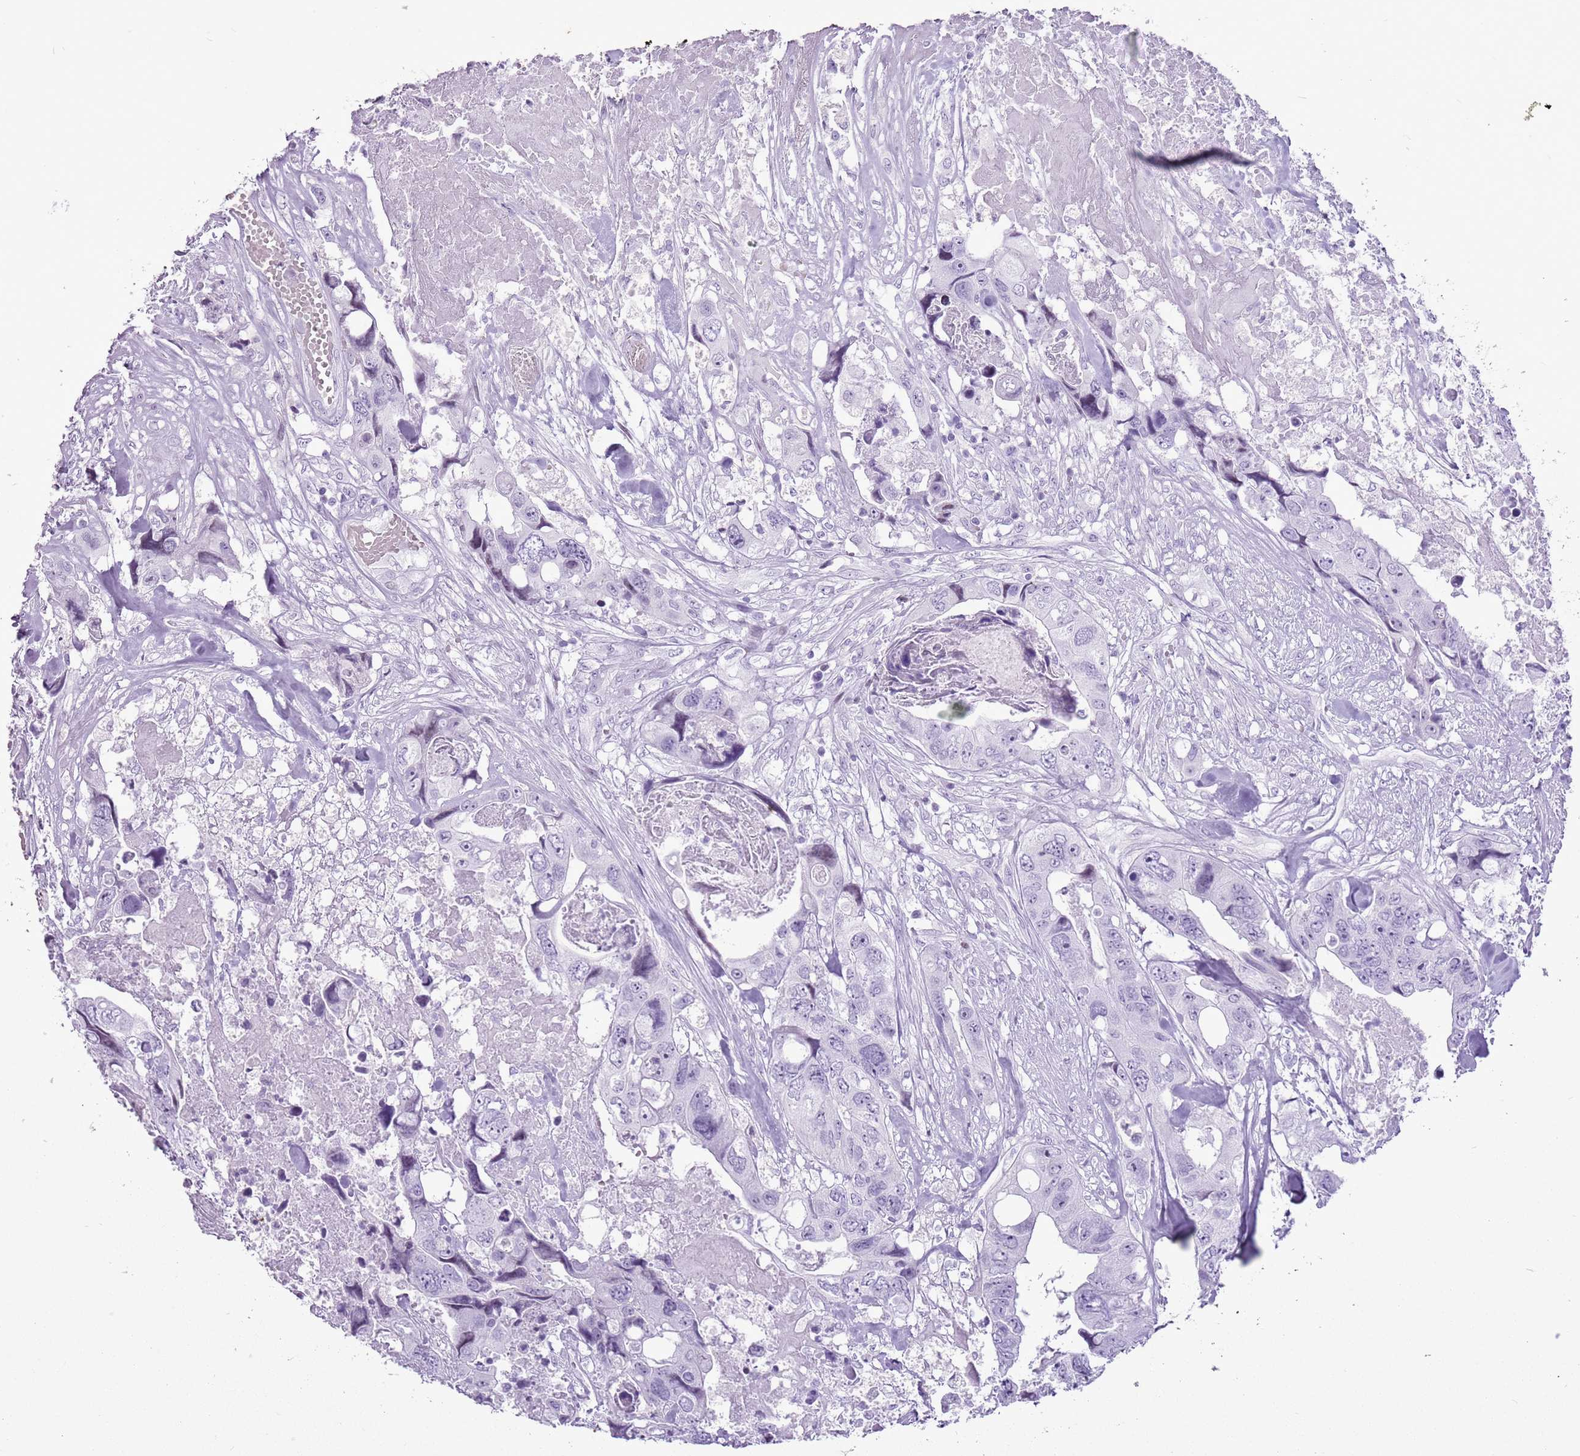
{"staining": {"intensity": "negative", "quantity": "none", "location": "none"}, "tissue": "colorectal cancer", "cell_type": "Tumor cells", "image_type": "cancer", "snomed": [{"axis": "morphology", "description": "Adenocarcinoma, NOS"}, {"axis": "topography", "description": "Rectum"}], "caption": "Immunohistochemistry (IHC) histopathology image of colorectal adenocarcinoma stained for a protein (brown), which displays no positivity in tumor cells. (Brightfield microscopy of DAB immunohistochemistry (IHC) at high magnification).", "gene": "ASIP", "patient": {"sex": "male", "age": 57}}